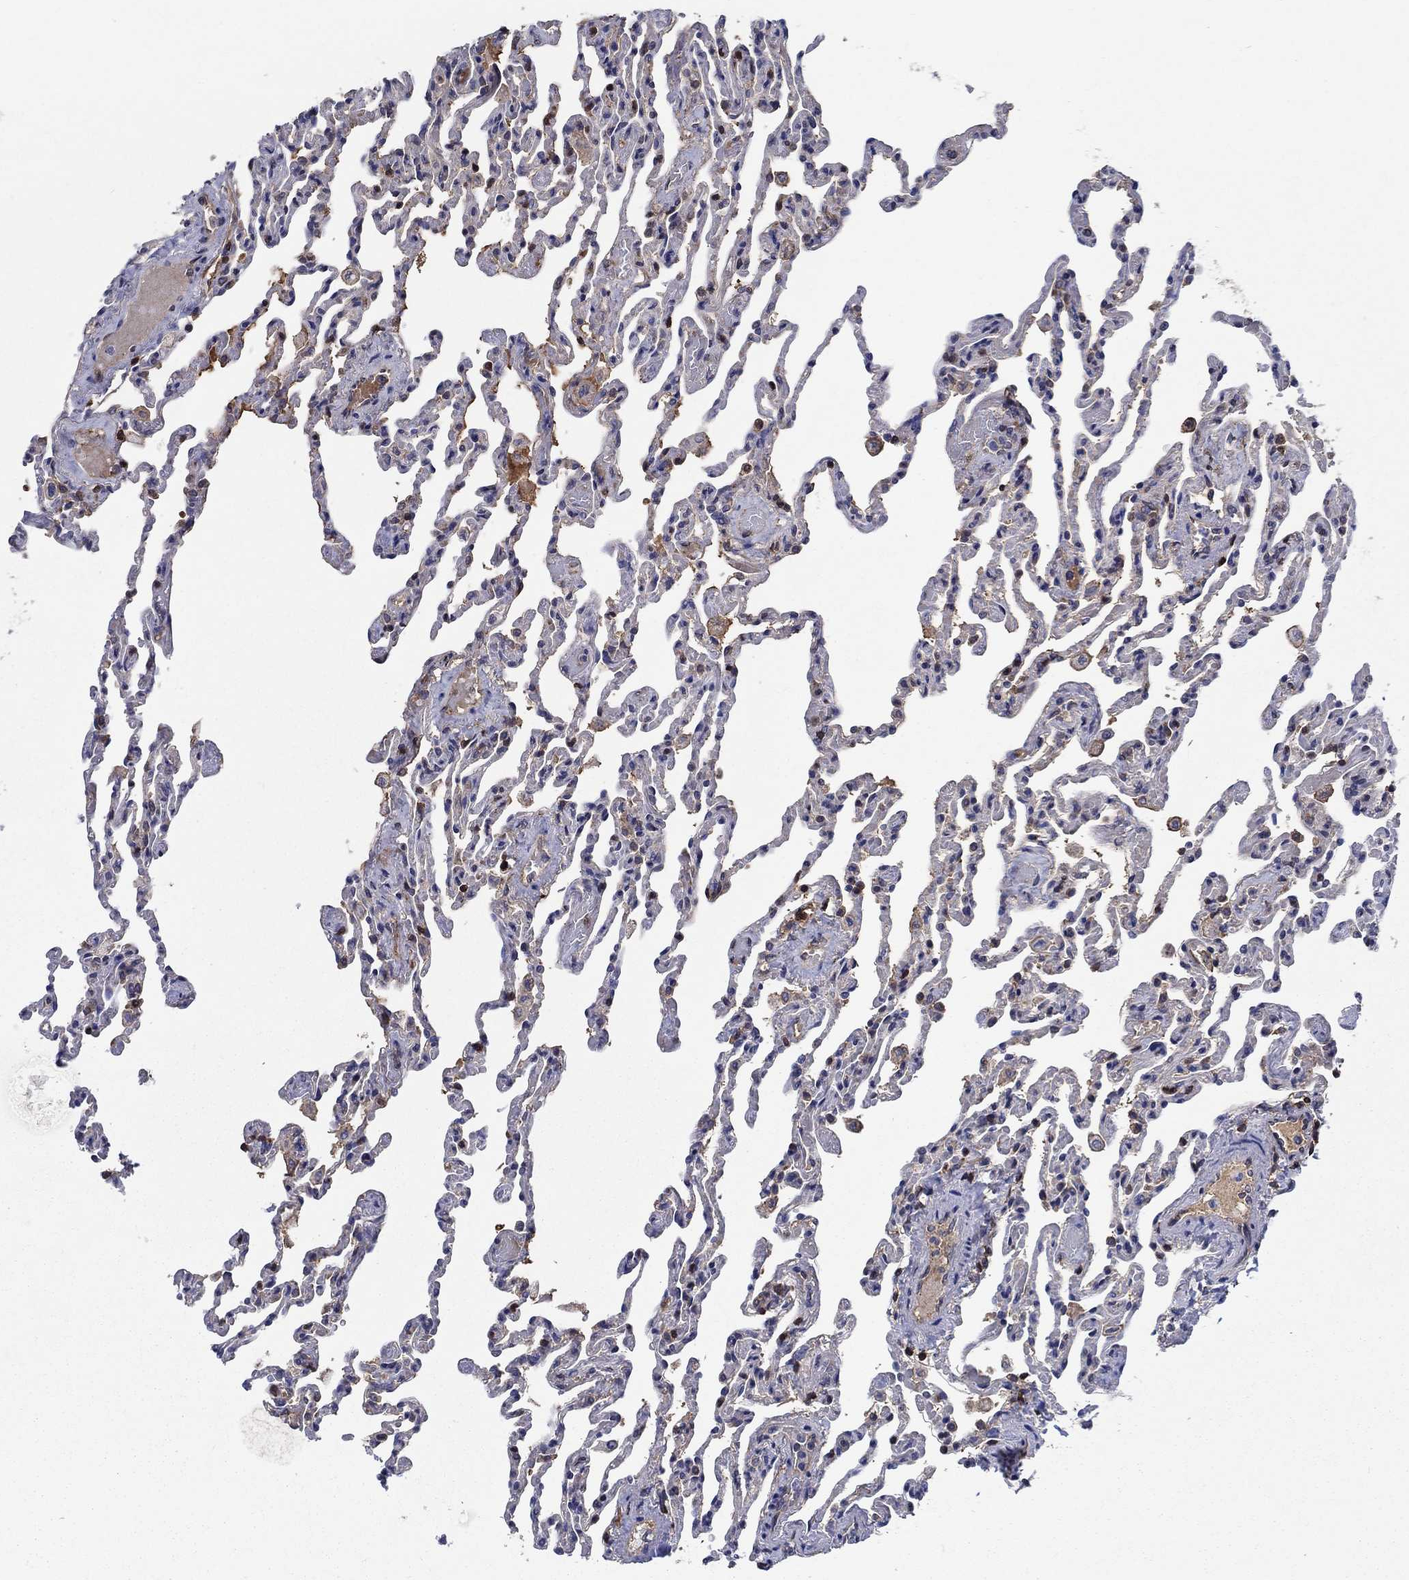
{"staining": {"intensity": "negative", "quantity": "none", "location": "none"}, "tissue": "lung", "cell_type": "Alveolar cells", "image_type": "normal", "snomed": [{"axis": "morphology", "description": "Normal tissue, NOS"}, {"axis": "topography", "description": "Lung"}], "caption": "Alveolar cells show no significant protein staining in benign lung. (DAB (3,3'-diaminobenzidine) immunohistochemistry with hematoxylin counter stain).", "gene": "AGFG2", "patient": {"sex": "female", "age": 43}}